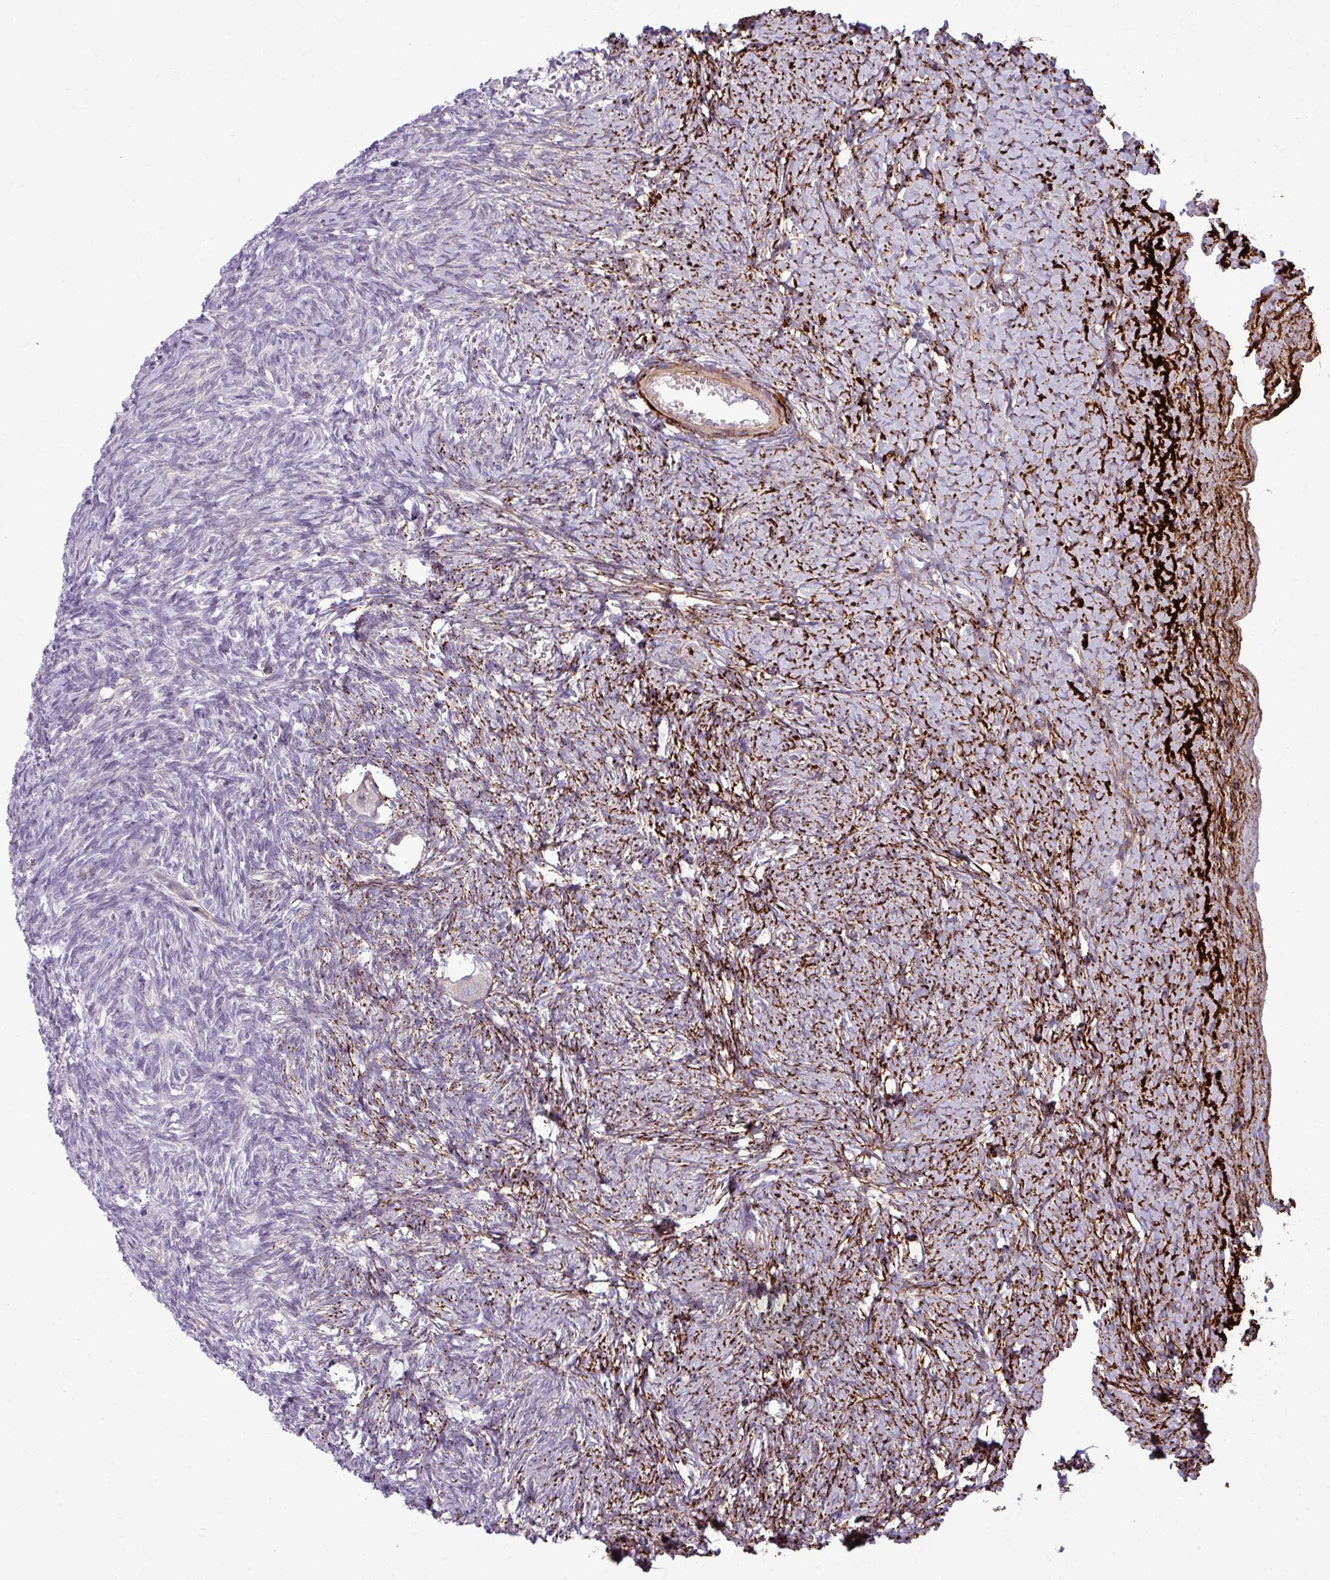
{"staining": {"intensity": "negative", "quantity": "none", "location": "none"}, "tissue": "ovary", "cell_type": "Follicle cells", "image_type": "normal", "snomed": [{"axis": "morphology", "description": "Normal tissue, NOS"}, {"axis": "topography", "description": "Ovary"}], "caption": "Protein analysis of unremarkable ovary shows no significant positivity in follicle cells. The staining is performed using DAB brown chromogen with nuclei counter-stained in using hematoxylin.", "gene": "COL8A1", "patient": {"sex": "female", "age": 39}}